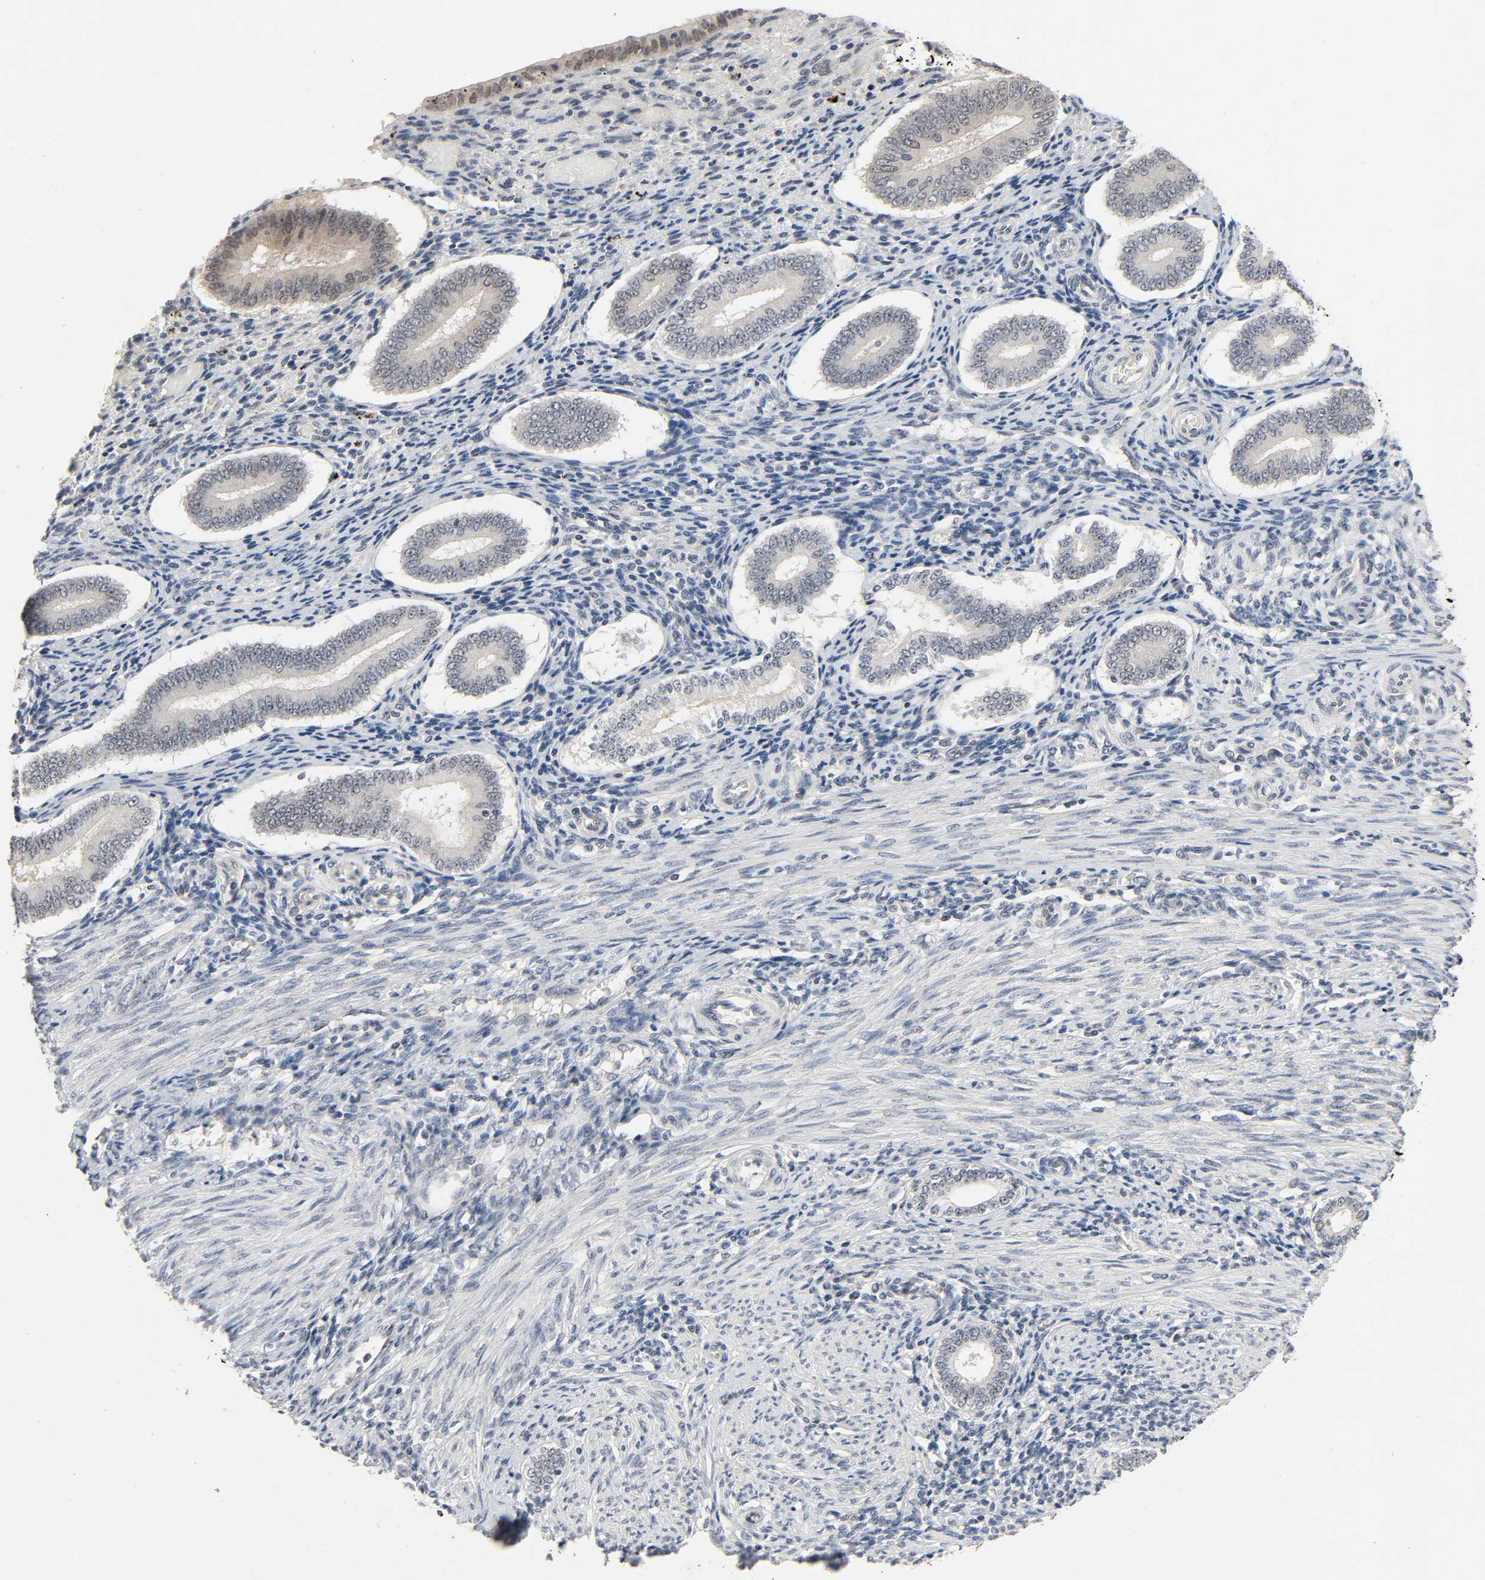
{"staining": {"intensity": "weak", "quantity": "<25%", "location": "nuclear"}, "tissue": "endometrium", "cell_type": "Cells in endometrial stroma", "image_type": "normal", "snomed": [{"axis": "morphology", "description": "Normal tissue, NOS"}, {"axis": "topography", "description": "Endometrium"}], "caption": "Cells in endometrial stroma are negative for protein expression in unremarkable human endometrium. The staining was performed using DAB to visualize the protein expression in brown, while the nuclei were stained in blue with hematoxylin (Magnification: 20x).", "gene": "MAPKAPK5", "patient": {"sex": "female", "age": 42}}